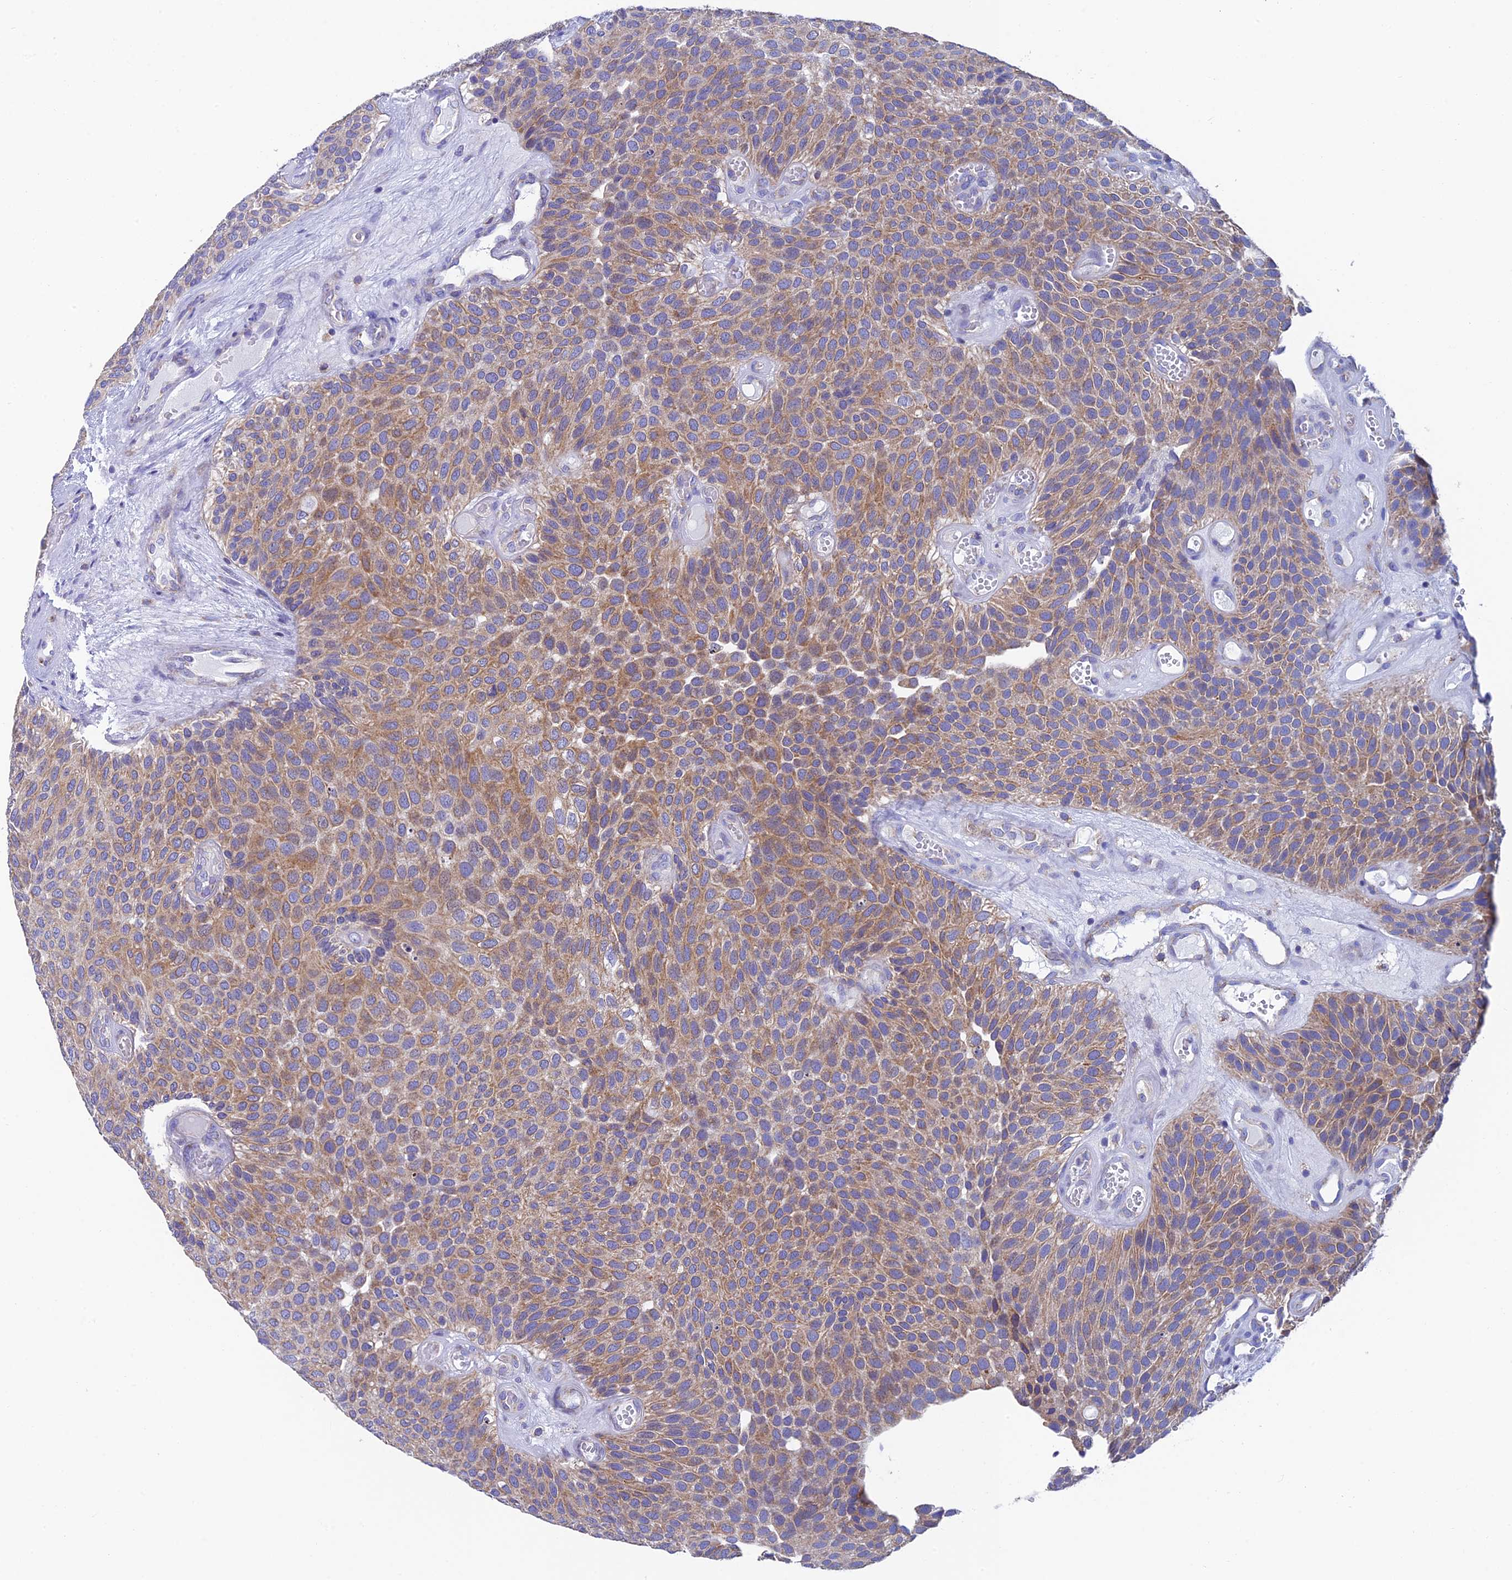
{"staining": {"intensity": "moderate", "quantity": ">75%", "location": "cytoplasmic/membranous"}, "tissue": "urothelial cancer", "cell_type": "Tumor cells", "image_type": "cancer", "snomed": [{"axis": "morphology", "description": "Urothelial carcinoma, Low grade"}, {"axis": "topography", "description": "Urinary bladder"}], "caption": "DAB immunohistochemical staining of urothelial cancer exhibits moderate cytoplasmic/membranous protein expression in about >75% of tumor cells.", "gene": "REEP4", "patient": {"sex": "male", "age": 89}}